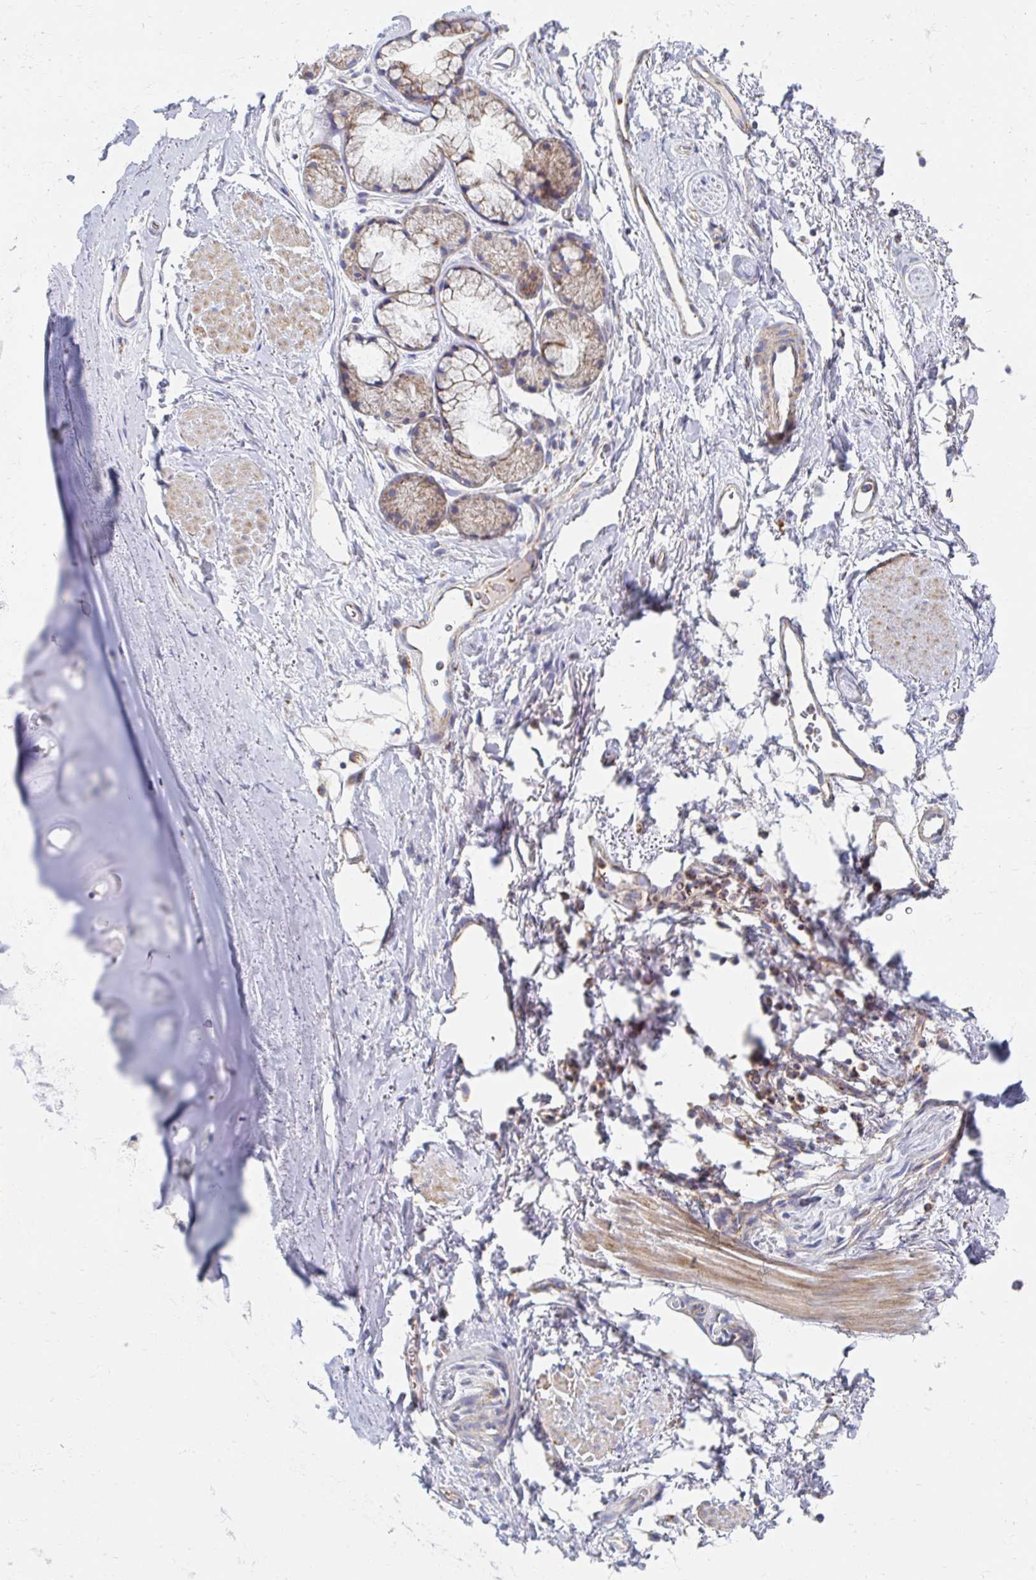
{"staining": {"intensity": "negative", "quantity": "none", "location": "none"}, "tissue": "adipose tissue", "cell_type": "Adipocytes", "image_type": "normal", "snomed": [{"axis": "morphology", "description": "Normal tissue, NOS"}, {"axis": "topography", "description": "Lymph node"}, {"axis": "topography", "description": "Cartilage tissue"}, {"axis": "topography", "description": "Bronchus"}], "caption": "The histopathology image demonstrates no significant staining in adipocytes of adipose tissue.", "gene": "MAVS", "patient": {"sex": "female", "age": 70}}